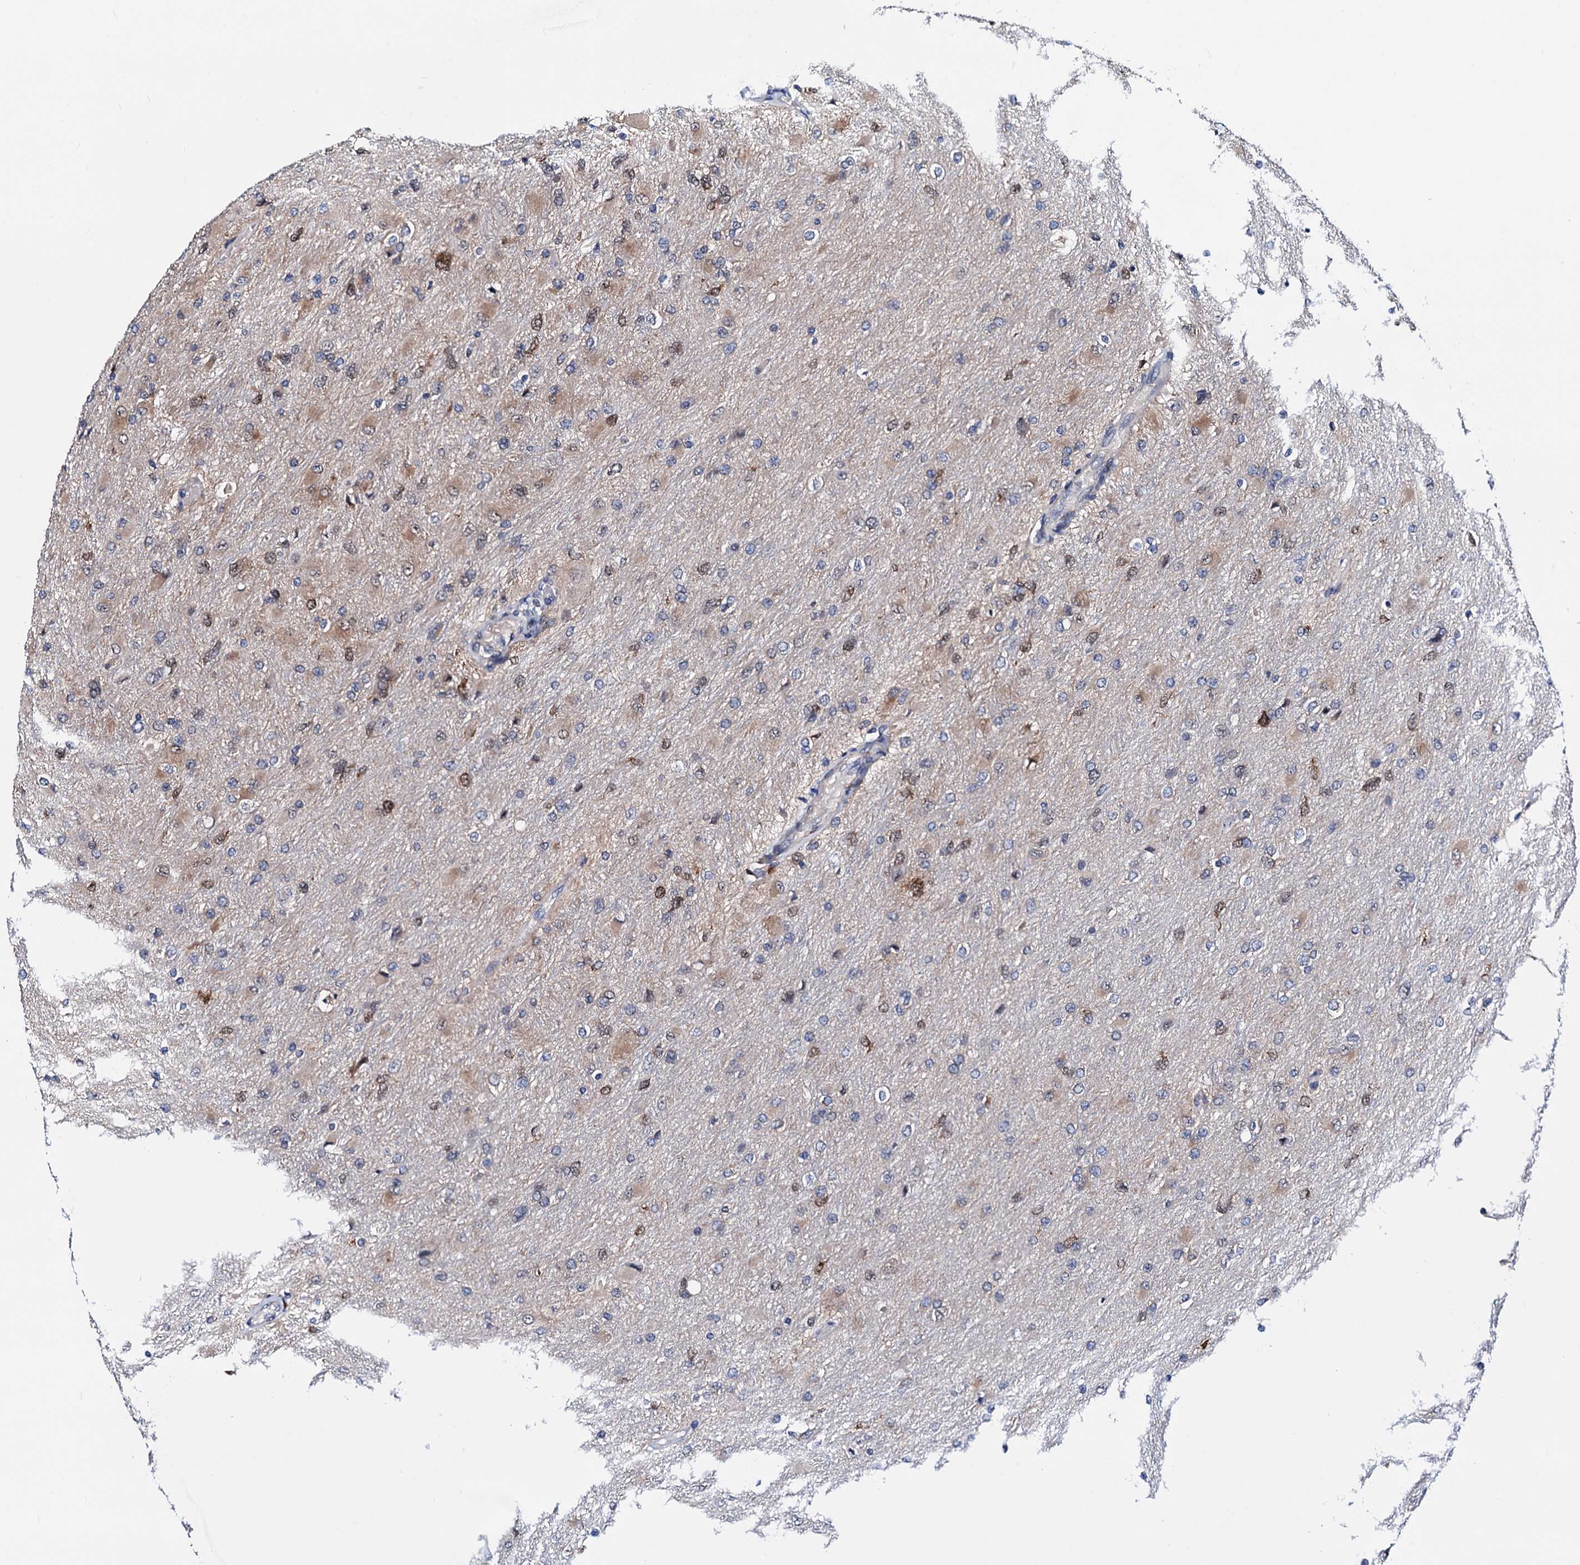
{"staining": {"intensity": "moderate", "quantity": "<25%", "location": "cytoplasmic/membranous,nuclear"}, "tissue": "glioma", "cell_type": "Tumor cells", "image_type": "cancer", "snomed": [{"axis": "morphology", "description": "Glioma, malignant, High grade"}, {"axis": "topography", "description": "Cerebral cortex"}], "caption": "Protein expression analysis of glioma reveals moderate cytoplasmic/membranous and nuclear staining in approximately <25% of tumor cells. Nuclei are stained in blue.", "gene": "COA4", "patient": {"sex": "female", "age": 36}}